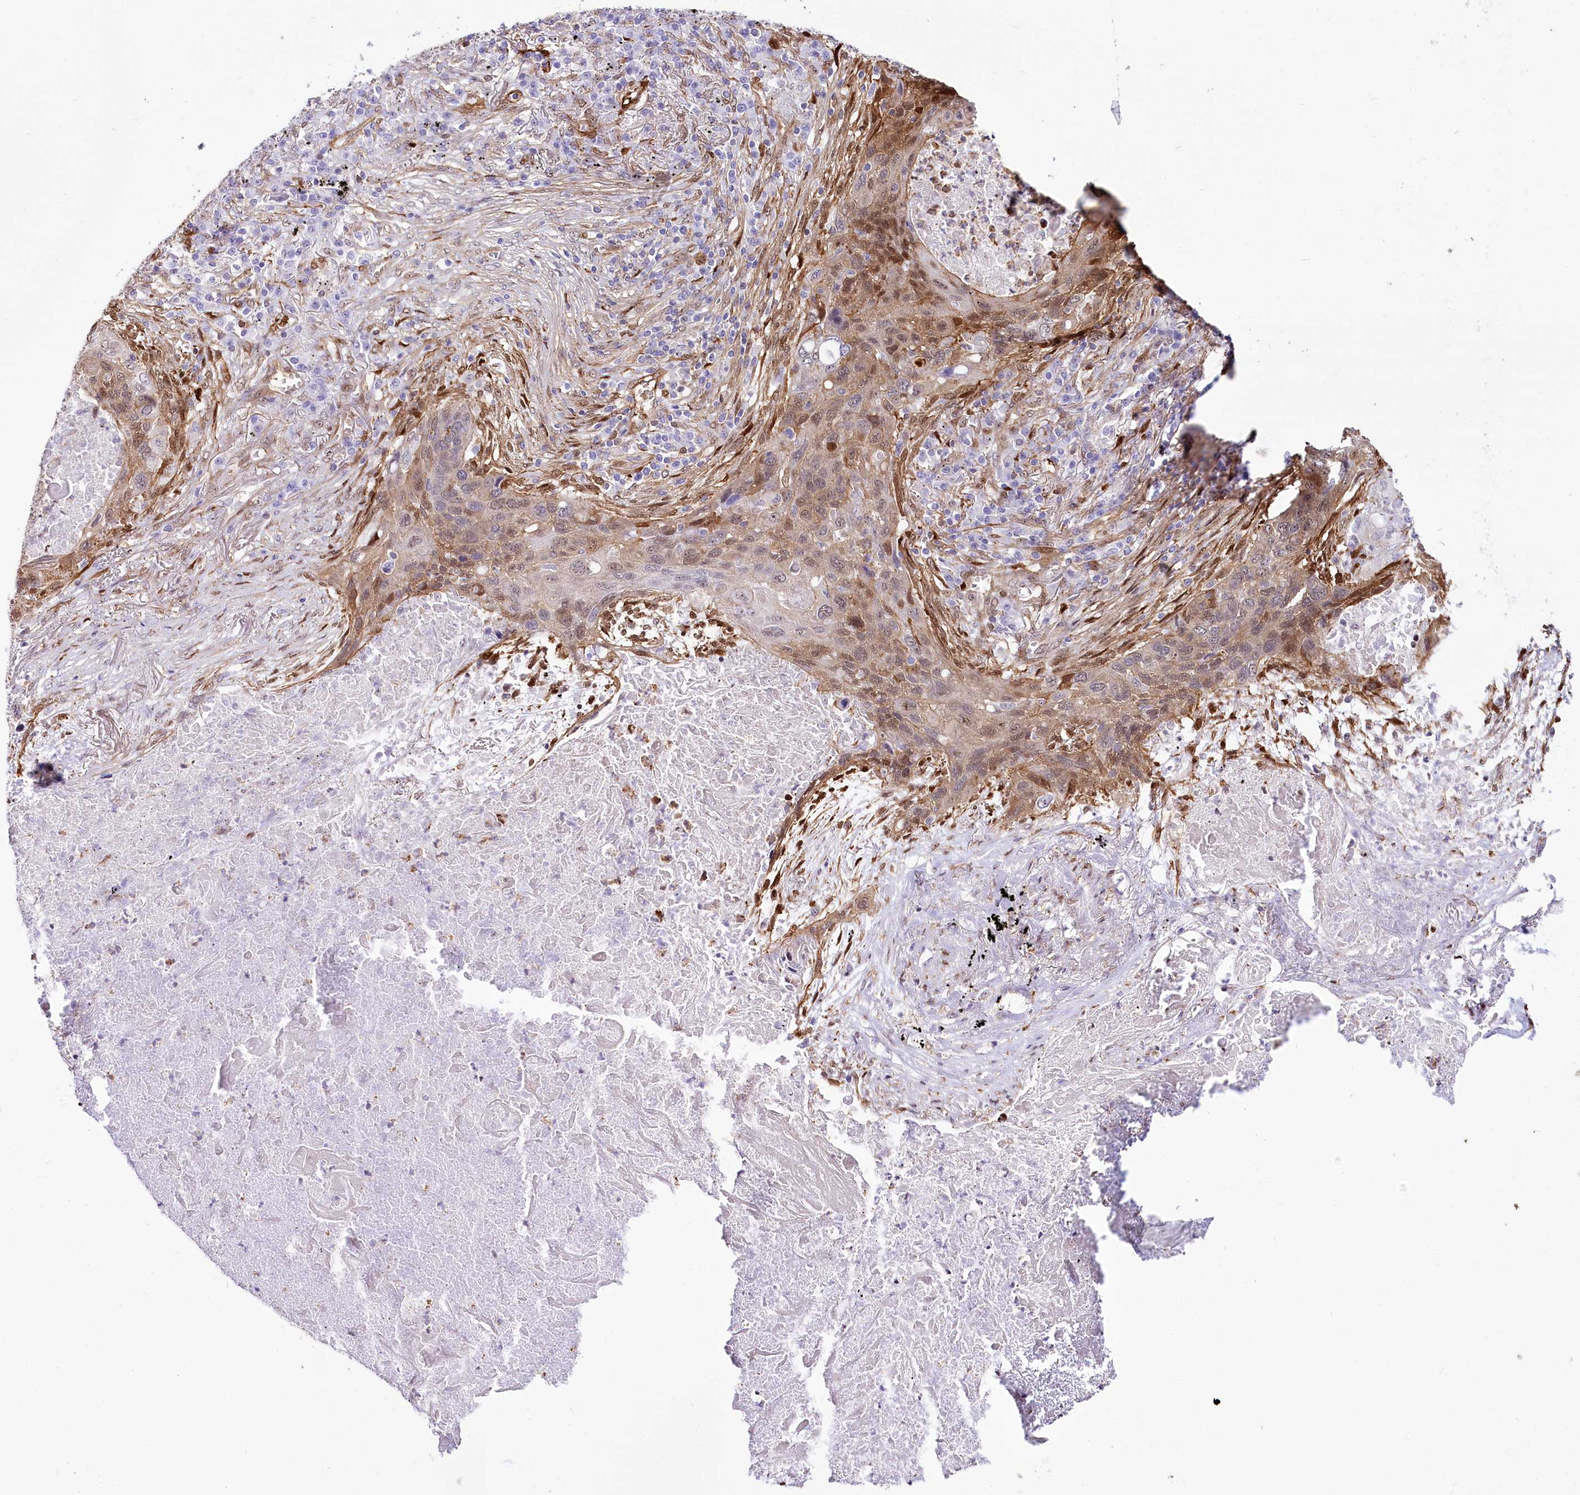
{"staining": {"intensity": "moderate", "quantity": ">75%", "location": "cytoplasmic/membranous,nuclear"}, "tissue": "lung cancer", "cell_type": "Tumor cells", "image_type": "cancer", "snomed": [{"axis": "morphology", "description": "Squamous cell carcinoma, NOS"}, {"axis": "topography", "description": "Lung"}], "caption": "Brown immunohistochemical staining in human lung cancer exhibits moderate cytoplasmic/membranous and nuclear staining in approximately >75% of tumor cells.", "gene": "PTMS", "patient": {"sex": "female", "age": 63}}